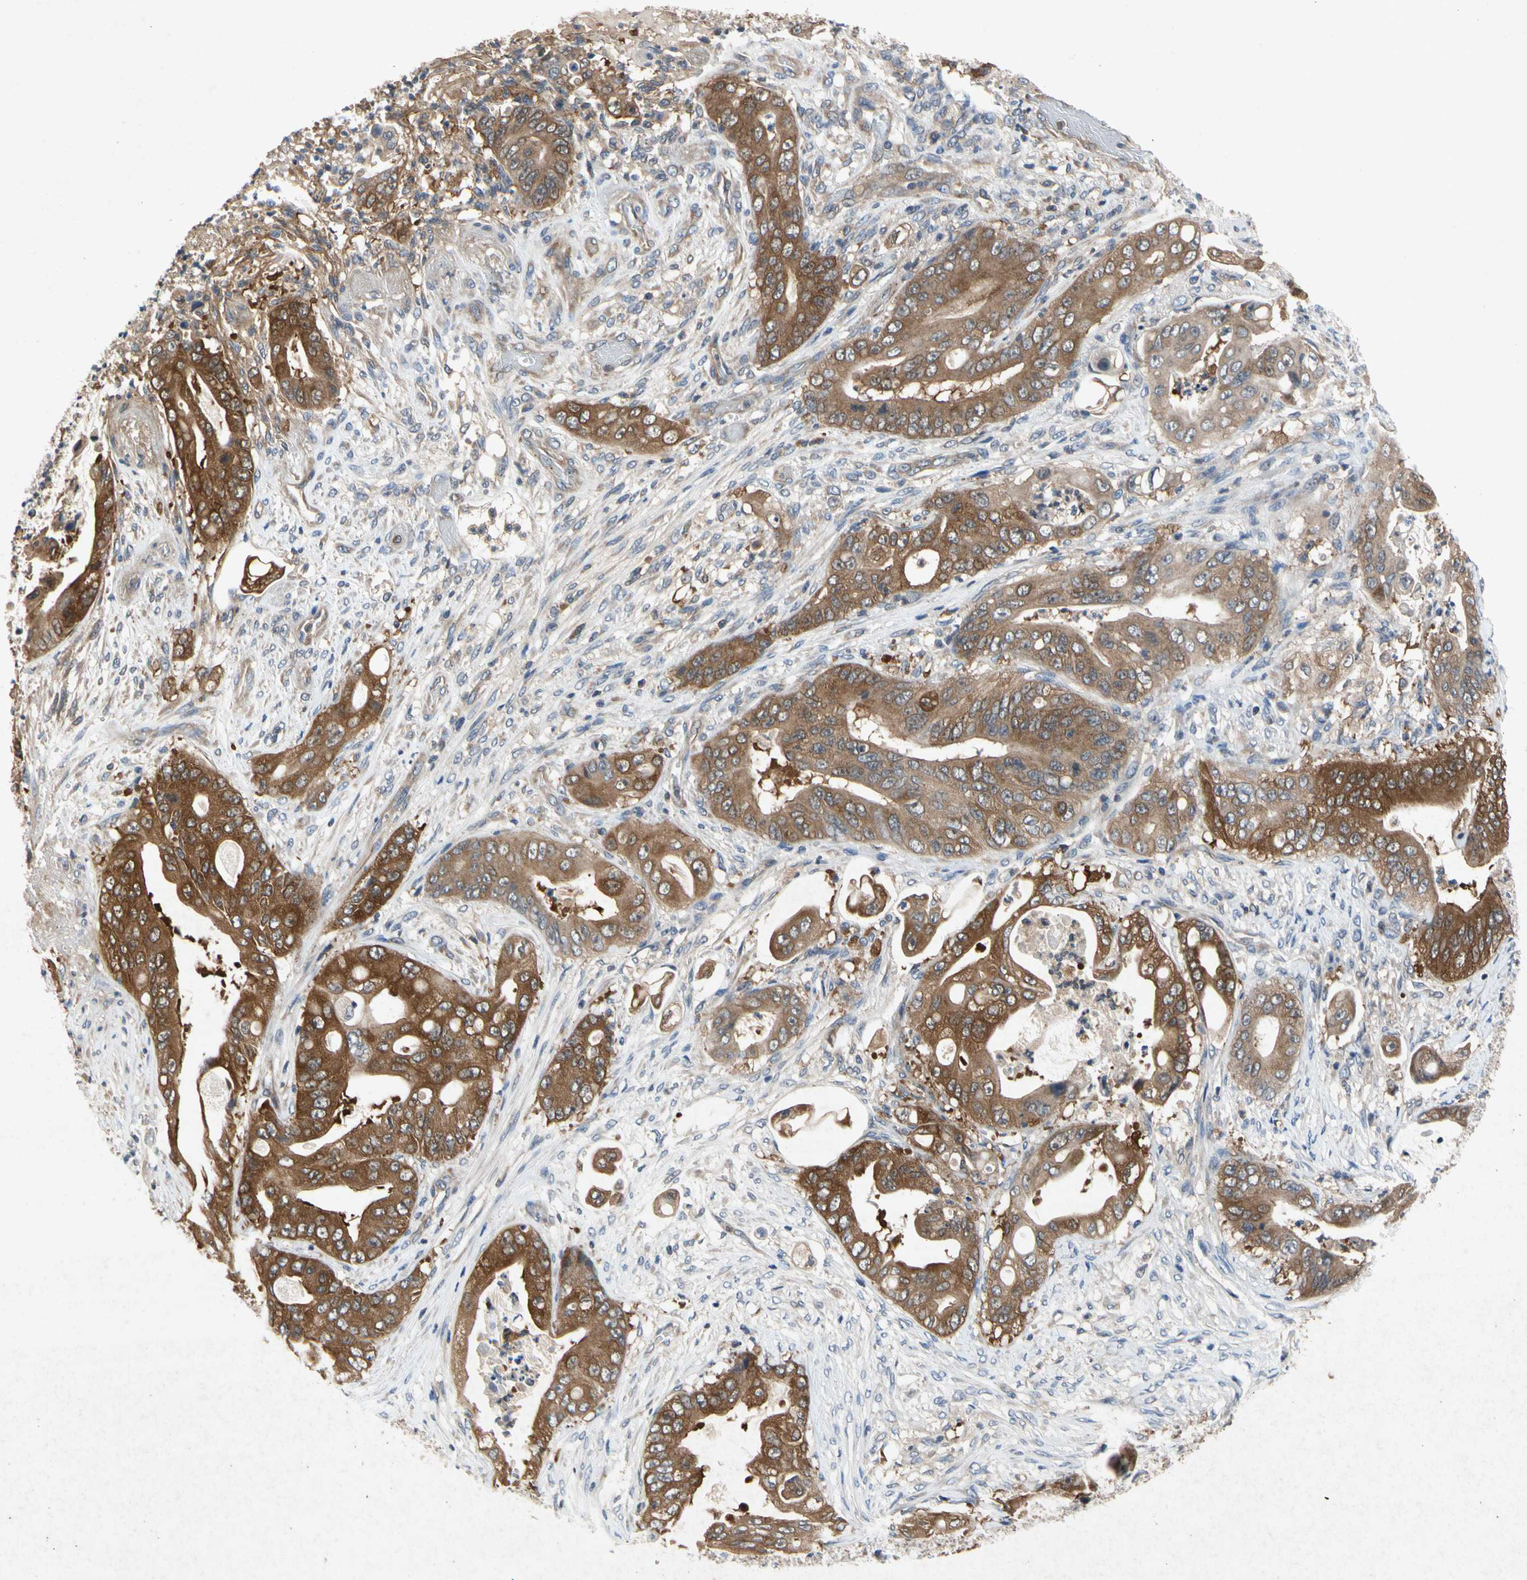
{"staining": {"intensity": "strong", "quantity": ">75%", "location": "cytoplasmic/membranous"}, "tissue": "stomach cancer", "cell_type": "Tumor cells", "image_type": "cancer", "snomed": [{"axis": "morphology", "description": "Adenocarcinoma, NOS"}, {"axis": "topography", "description": "Stomach"}], "caption": "Immunohistochemical staining of stomach adenocarcinoma displays strong cytoplasmic/membranous protein staining in about >75% of tumor cells.", "gene": "RPS6KA1", "patient": {"sex": "female", "age": 73}}